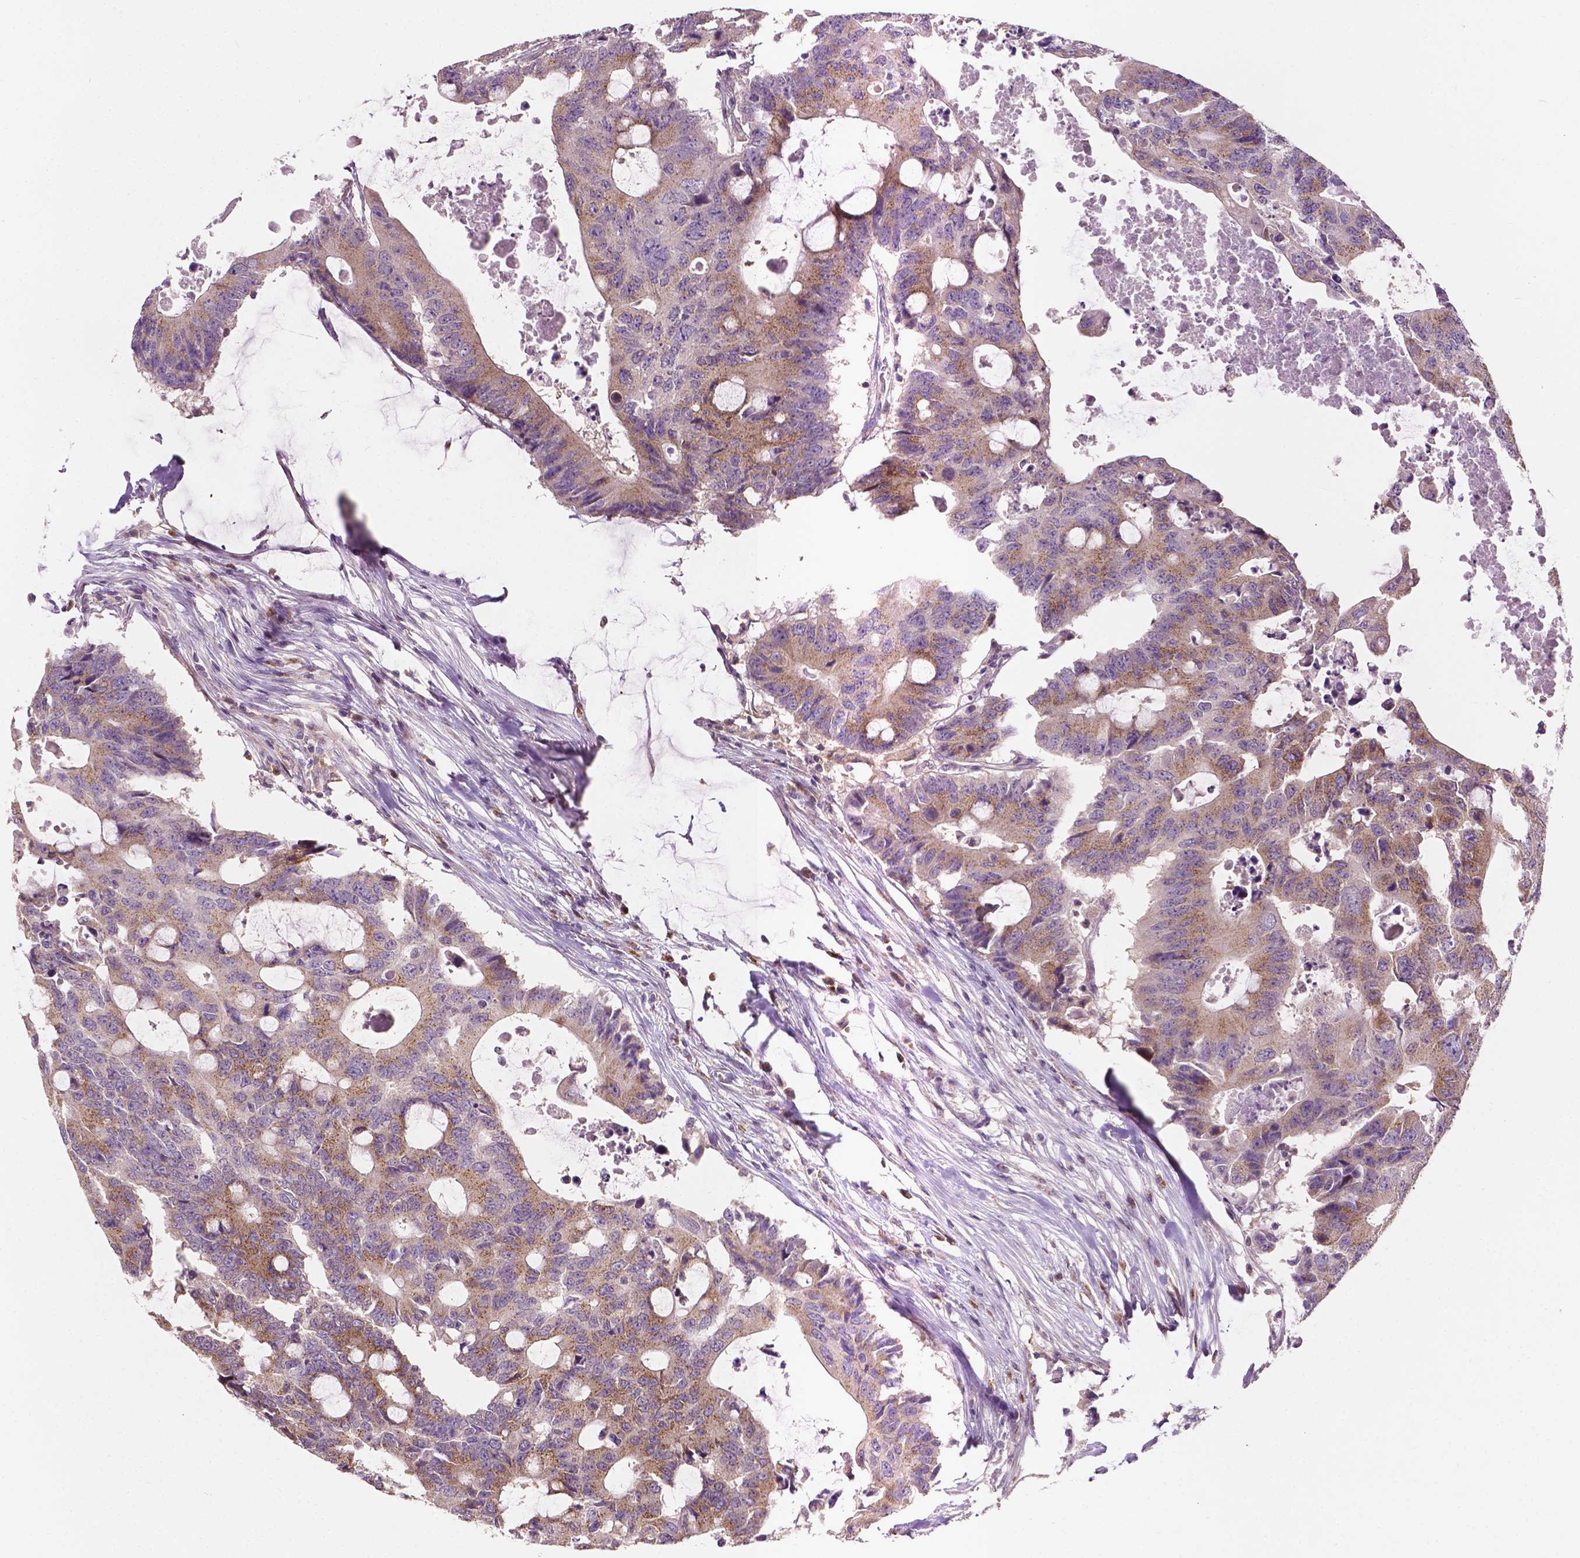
{"staining": {"intensity": "moderate", "quantity": ">75%", "location": "cytoplasmic/membranous"}, "tissue": "colorectal cancer", "cell_type": "Tumor cells", "image_type": "cancer", "snomed": [{"axis": "morphology", "description": "Adenocarcinoma, NOS"}, {"axis": "topography", "description": "Colon"}], "caption": "Protein expression analysis of colorectal cancer demonstrates moderate cytoplasmic/membranous positivity in about >75% of tumor cells.", "gene": "EBAG9", "patient": {"sex": "male", "age": 71}}